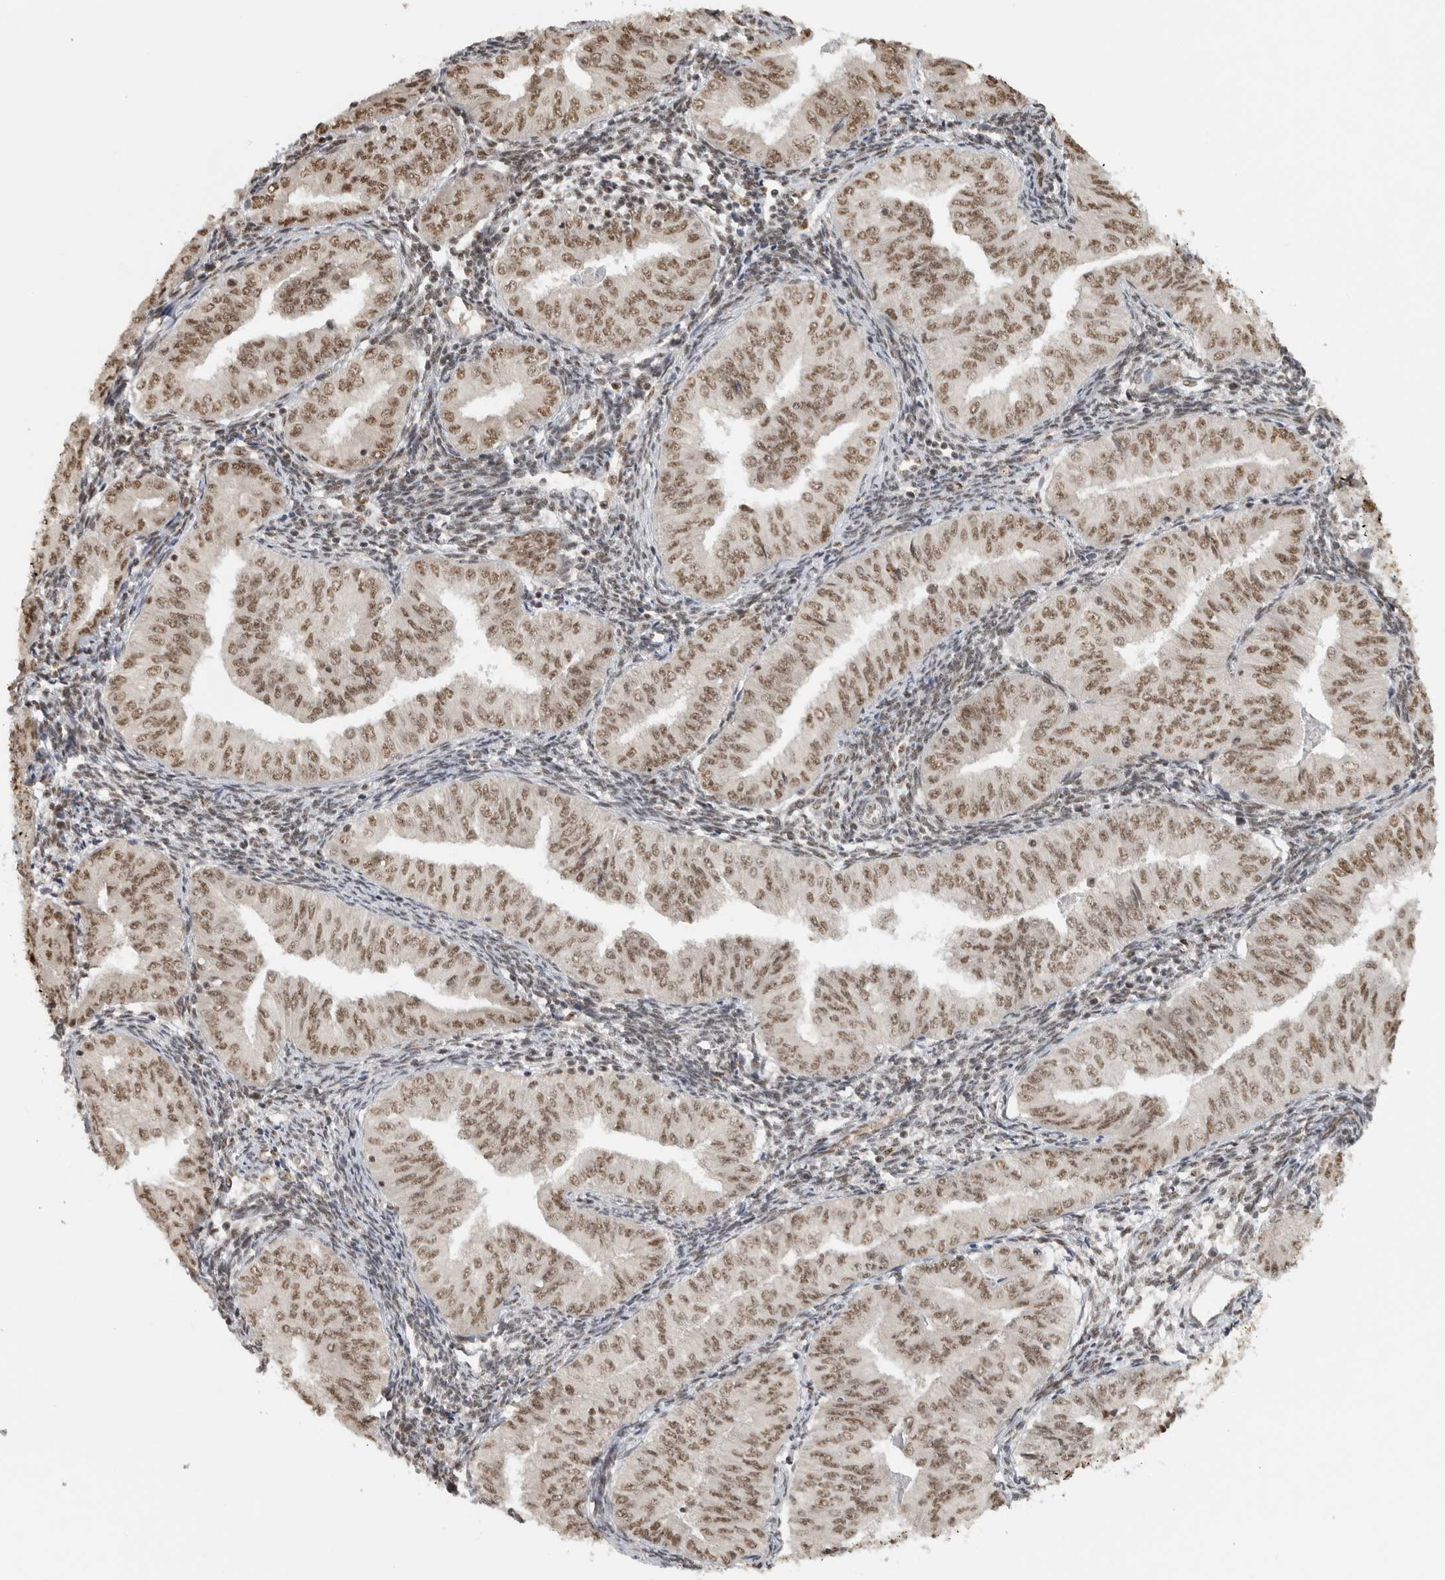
{"staining": {"intensity": "moderate", "quantity": ">75%", "location": "nuclear"}, "tissue": "endometrial cancer", "cell_type": "Tumor cells", "image_type": "cancer", "snomed": [{"axis": "morphology", "description": "Normal tissue, NOS"}, {"axis": "morphology", "description": "Adenocarcinoma, NOS"}, {"axis": "topography", "description": "Endometrium"}], "caption": "Protein staining displays moderate nuclear staining in about >75% of tumor cells in endometrial cancer. (DAB (3,3'-diaminobenzidine) IHC, brown staining for protein, blue staining for nuclei).", "gene": "EBNA1BP2", "patient": {"sex": "female", "age": 53}}